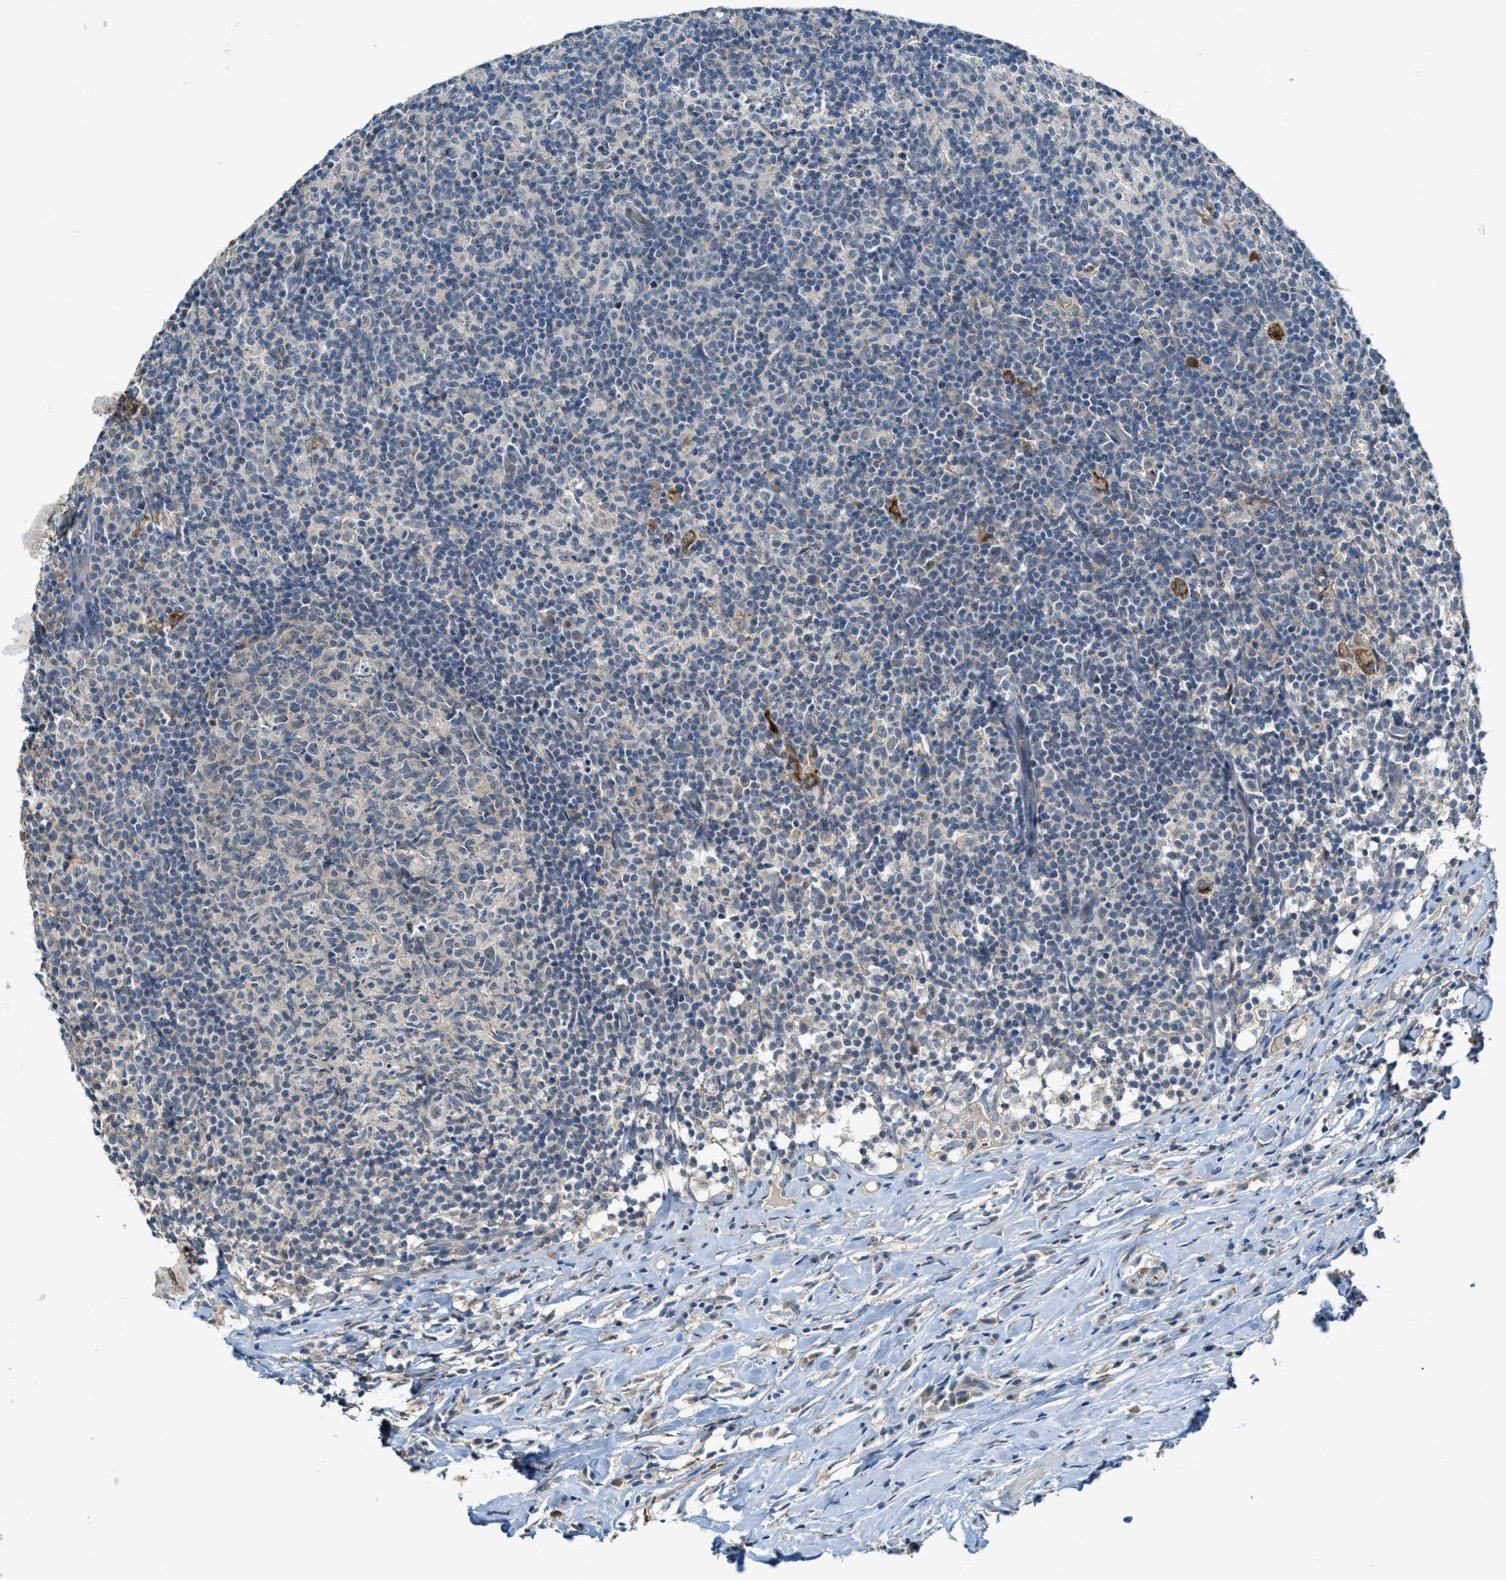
{"staining": {"intensity": "negative", "quantity": "none", "location": "none"}, "tissue": "lymph node", "cell_type": "Germinal center cells", "image_type": "normal", "snomed": [{"axis": "morphology", "description": "Normal tissue, NOS"}, {"axis": "morphology", "description": "Inflammation, NOS"}, {"axis": "topography", "description": "Lymph node"}], "caption": "A high-resolution photomicrograph shows IHC staining of benign lymph node, which shows no significant expression in germinal center cells.", "gene": "CDON", "patient": {"sex": "male", "age": 55}}